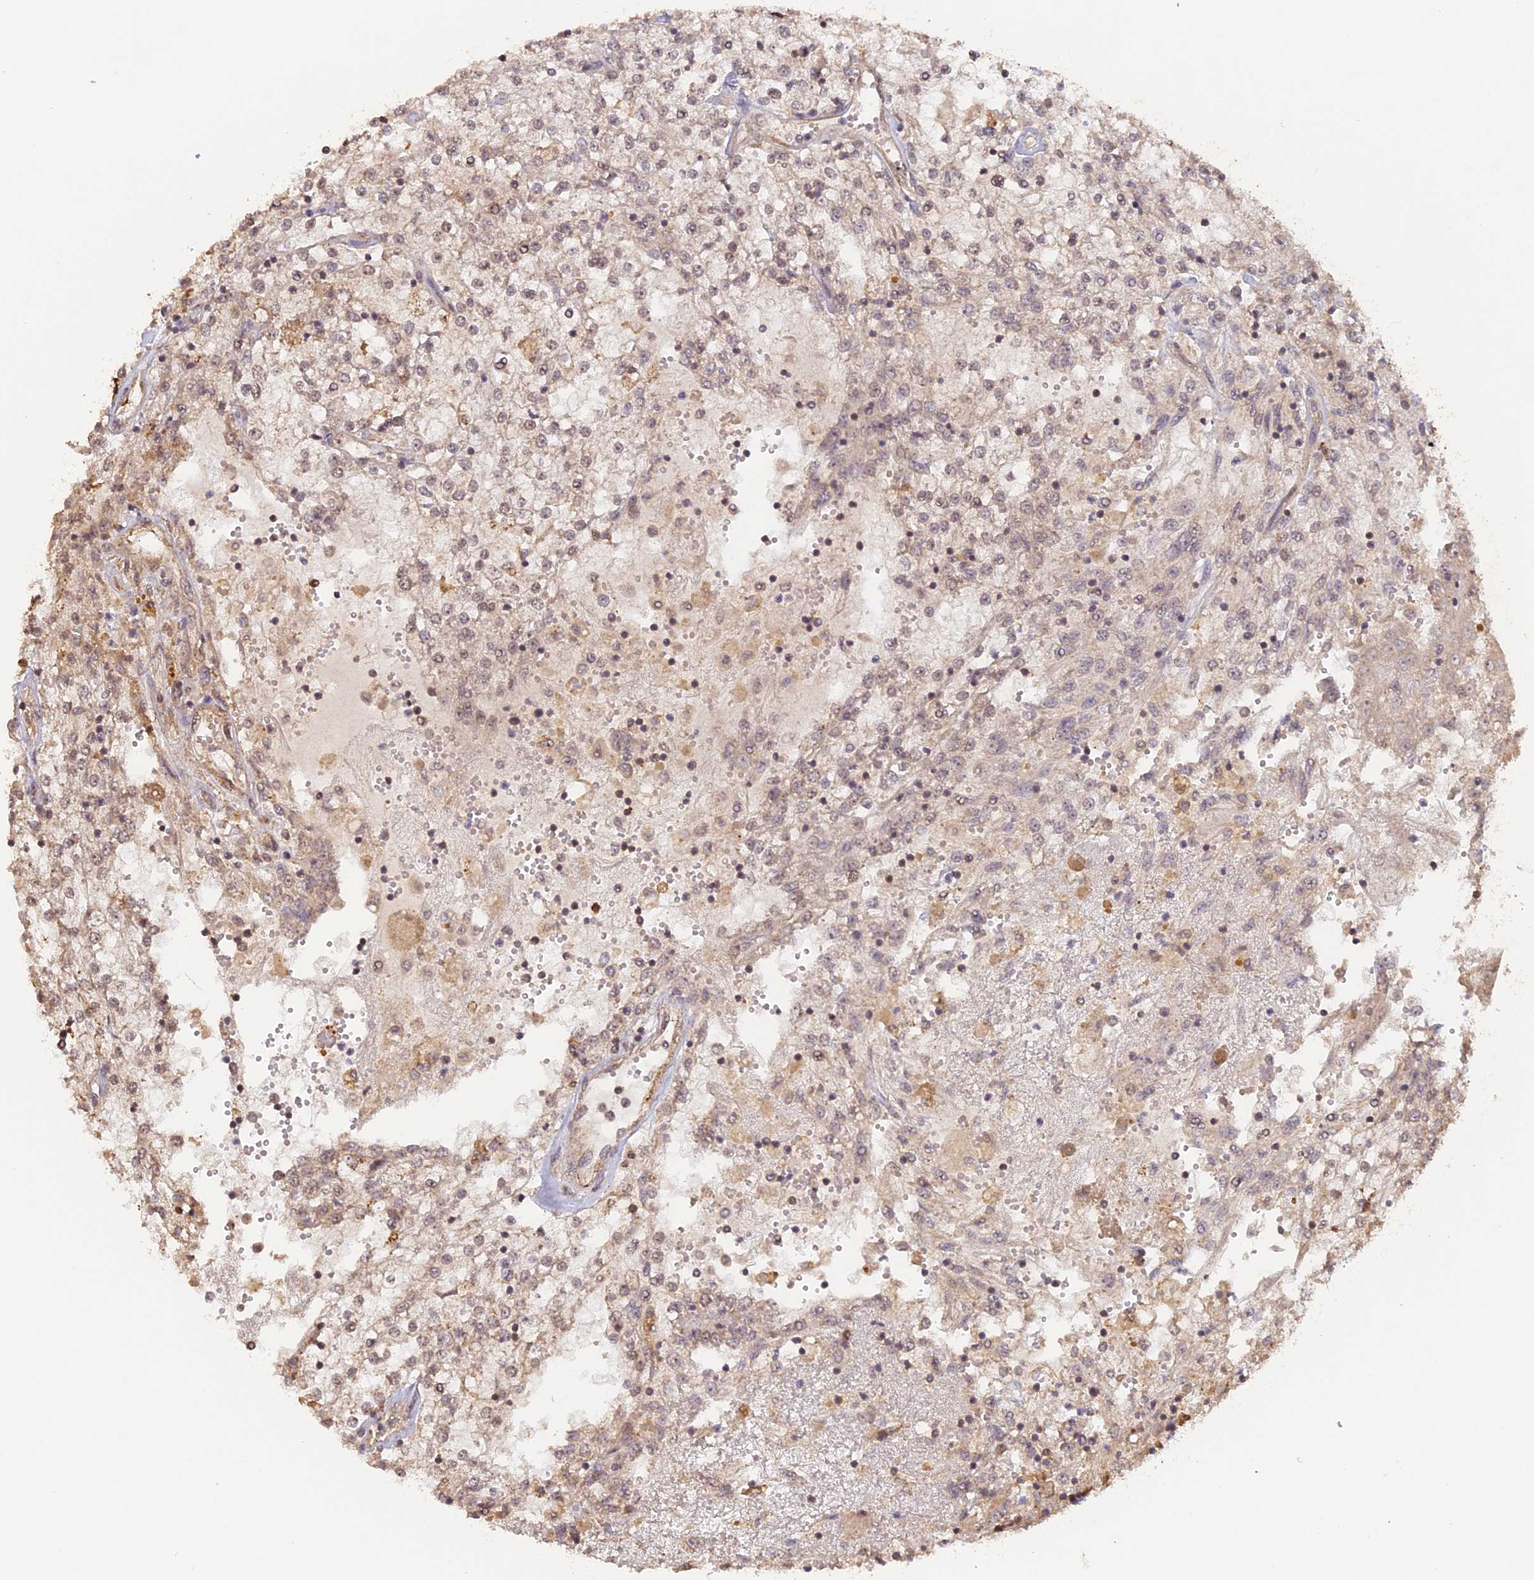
{"staining": {"intensity": "negative", "quantity": "none", "location": "none"}, "tissue": "renal cancer", "cell_type": "Tumor cells", "image_type": "cancer", "snomed": [{"axis": "morphology", "description": "Adenocarcinoma, NOS"}, {"axis": "topography", "description": "Kidney"}], "caption": "IHC micrograph of neoplastic tissue: renal cancer (adenocarcinoma) stained with DAB (3,3'-diaminobenzidine) shows no significant protein expression in tumor cells.", "gene": "MYBL2", "patient": {"sex": "female", "age": 52}}